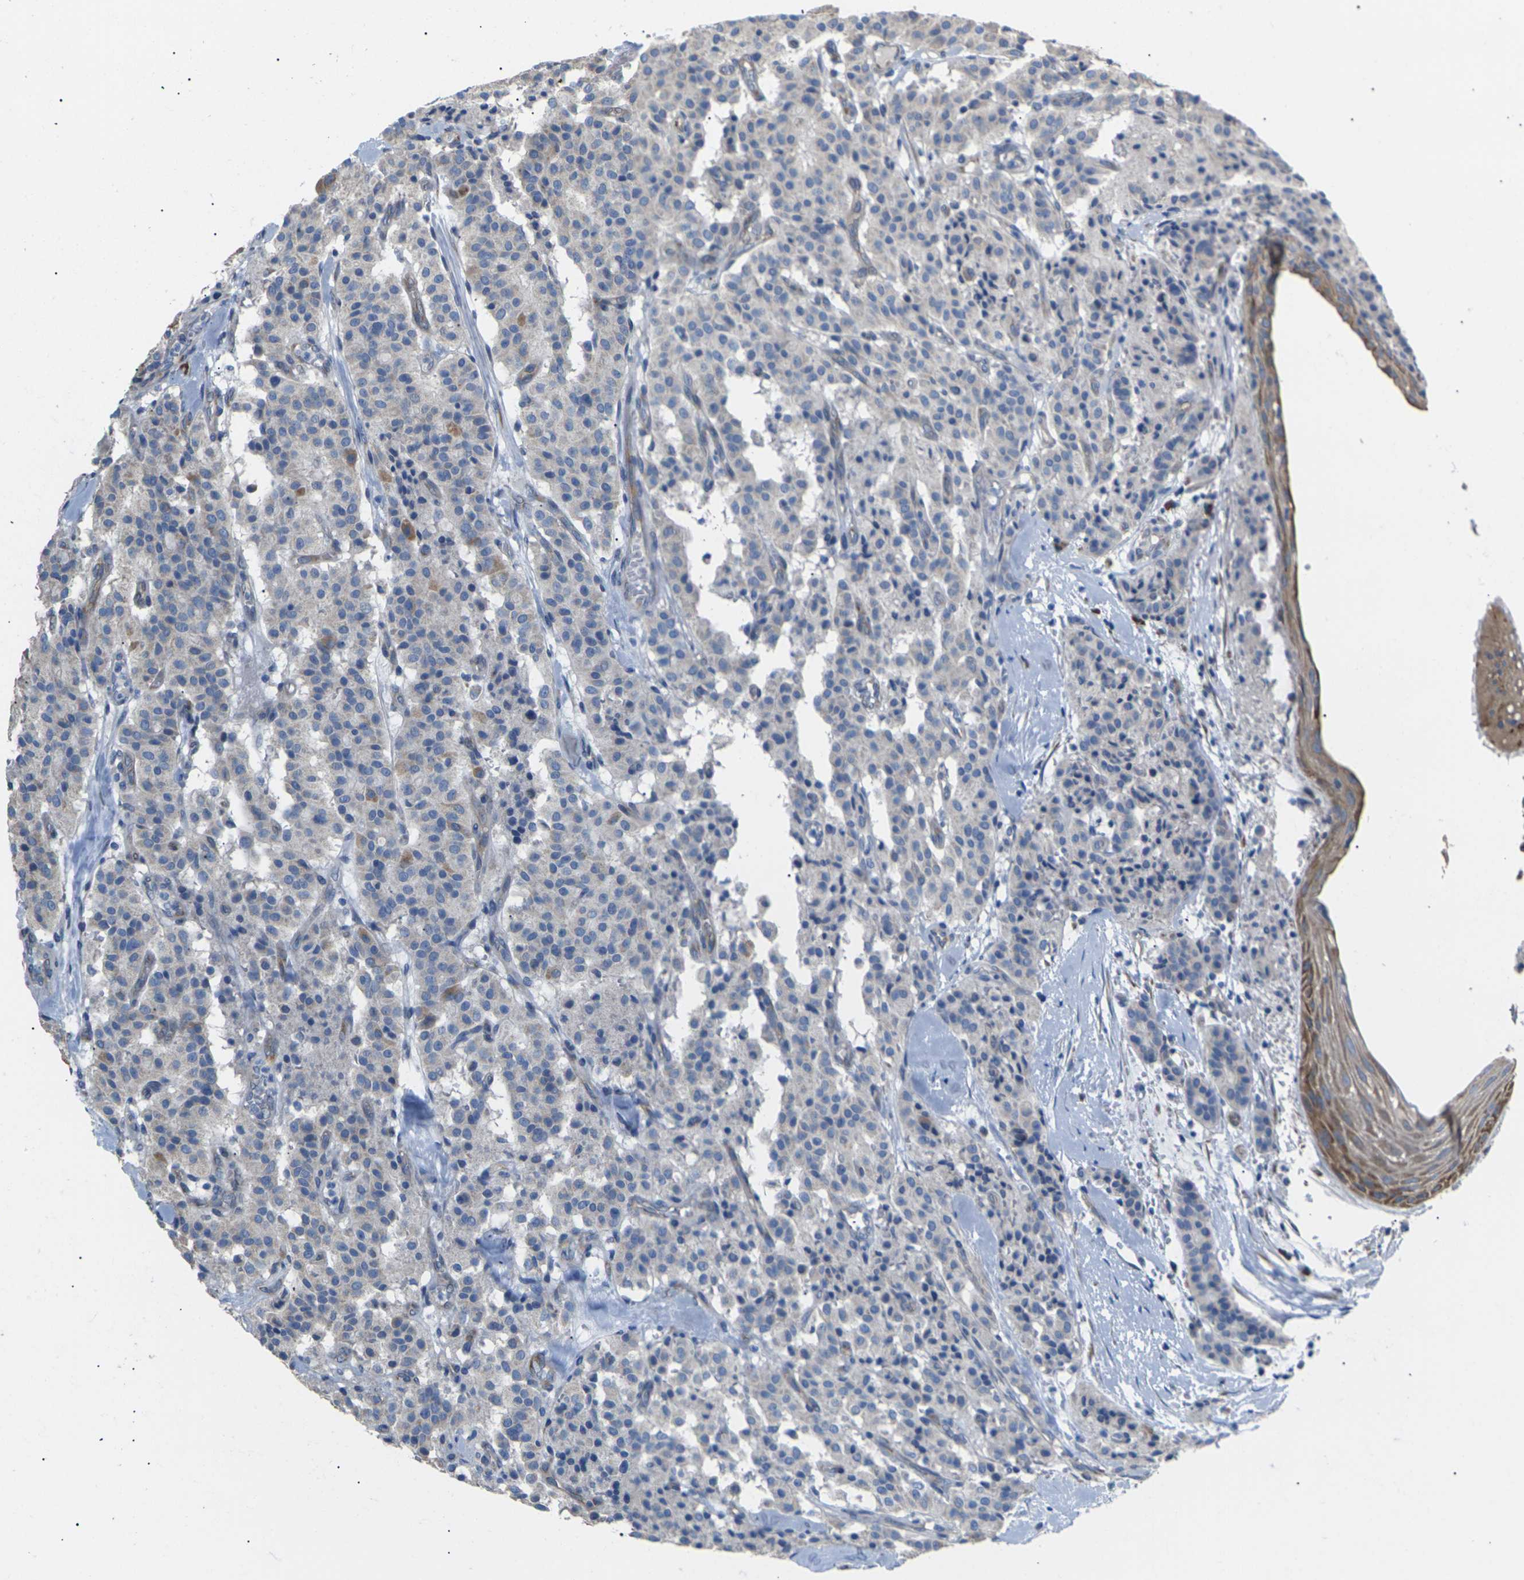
{"staining": {"intensity": "negative", "quantity": "none", "location": "none"}, "tissue": "carcinoid", "cell_type": "Tumor cells", "image_type": "cancer", "snomed": [{"axis": "morphology", "description": "Carcinoid, malignant, NOS"}, {"axis": "topography", "description": "Lung"}], "caption": "Human carcinoid (malignant) stained for a protein using immunohistochemistry (IHC) shows no positivity in tumor cells.", "gene": "KLHDC8B", "patient": {"sex": "male", "age": 30}}